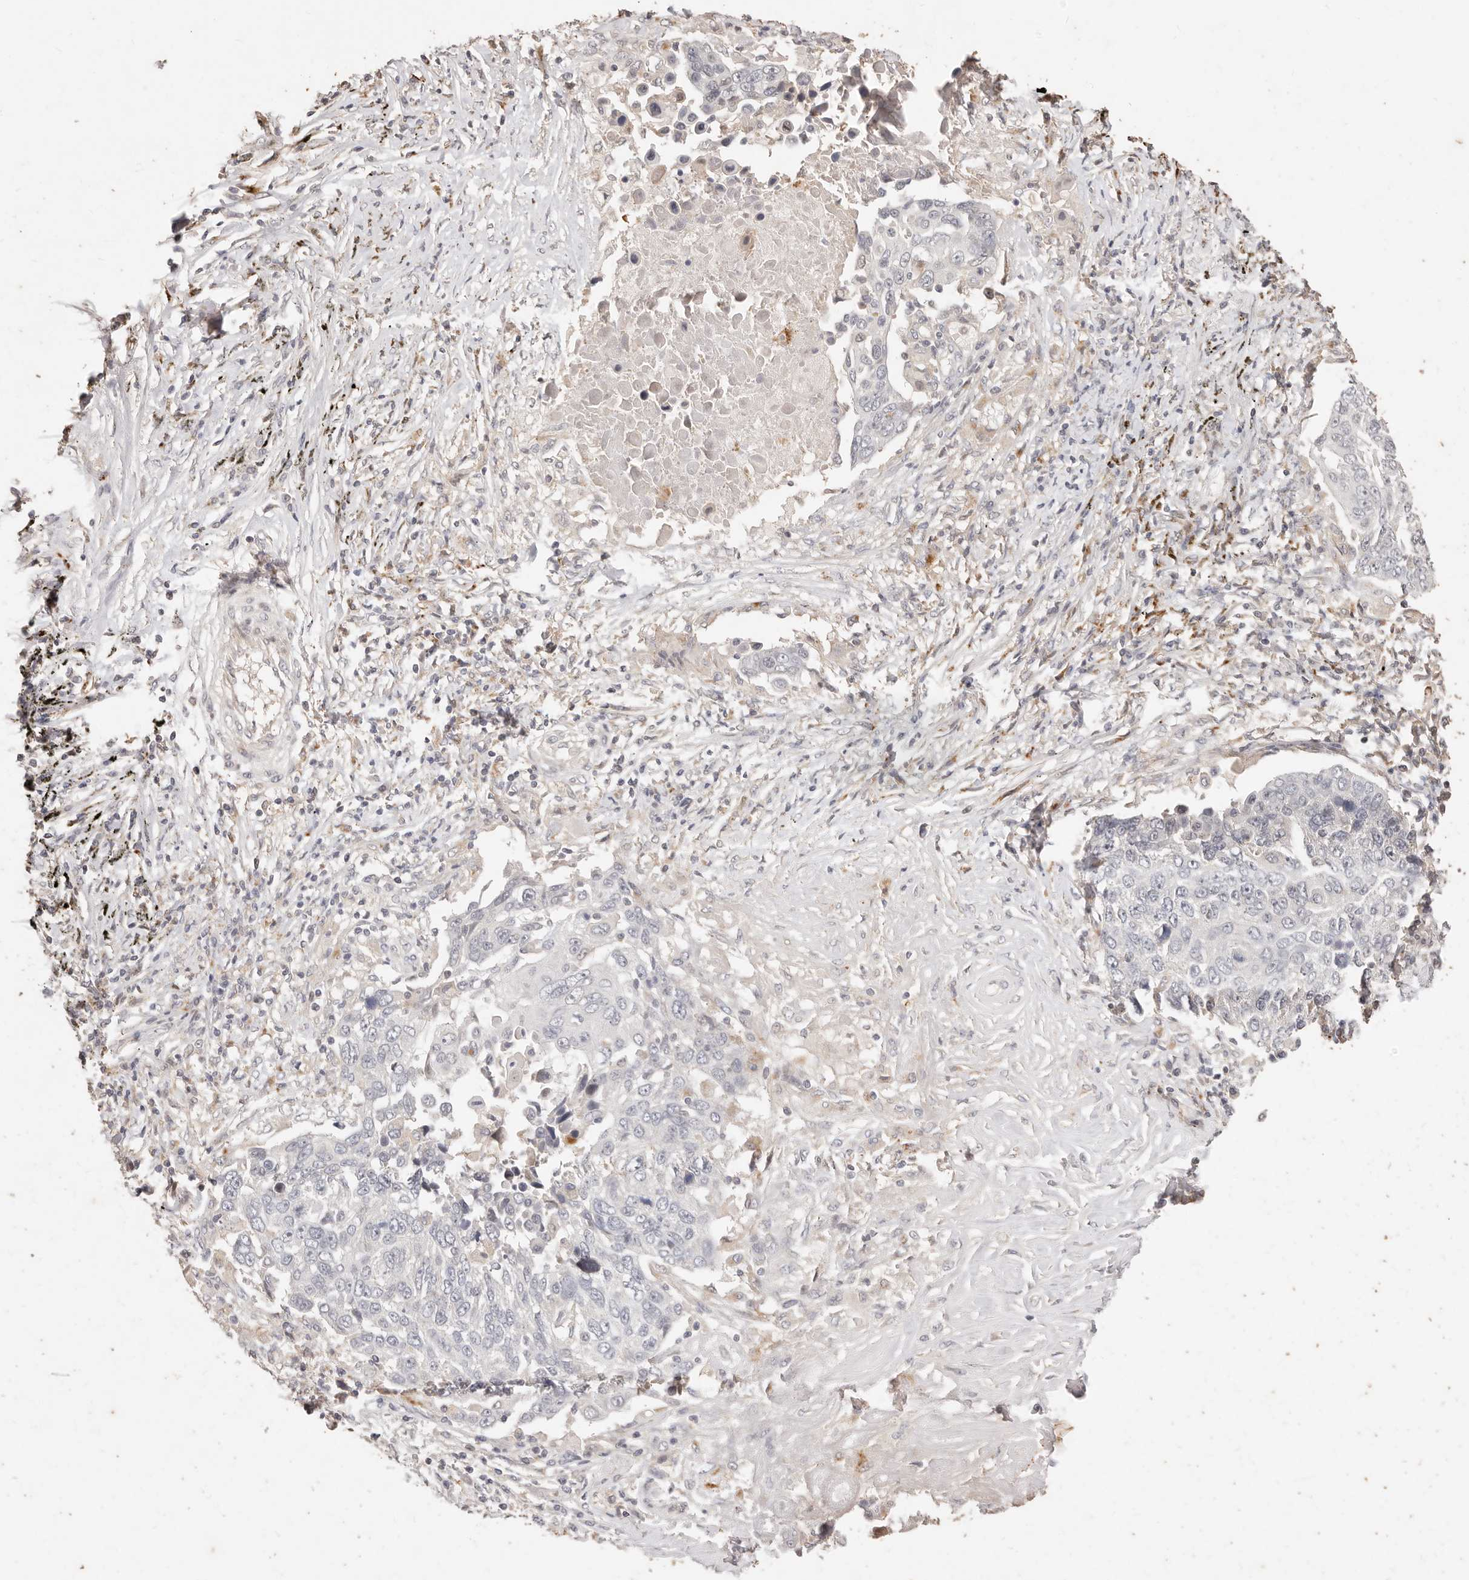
{"staining": {"intensity": "negative", "quantity": "none", "location": "none"}, "tissue": "lung cancer", "cell_type": "Tumor cells", "image_type": "cancer", "snomed": [{"axis": "morphology", "description": "Squamous cell carcinoma, NOS"}, {"axis": "topography", "description": "Lung"}], "caption": "Immunohistochemistry of human lung cancer (squamous cell carcinoma) reveals no staining in tumor cells. Brightfield microscopy of IHC stained with DAB (brown) and hematoxylin (blue), captured at high magnification.", "gene": "KIF9", "patient": {"sex": "male", "age": 66}}